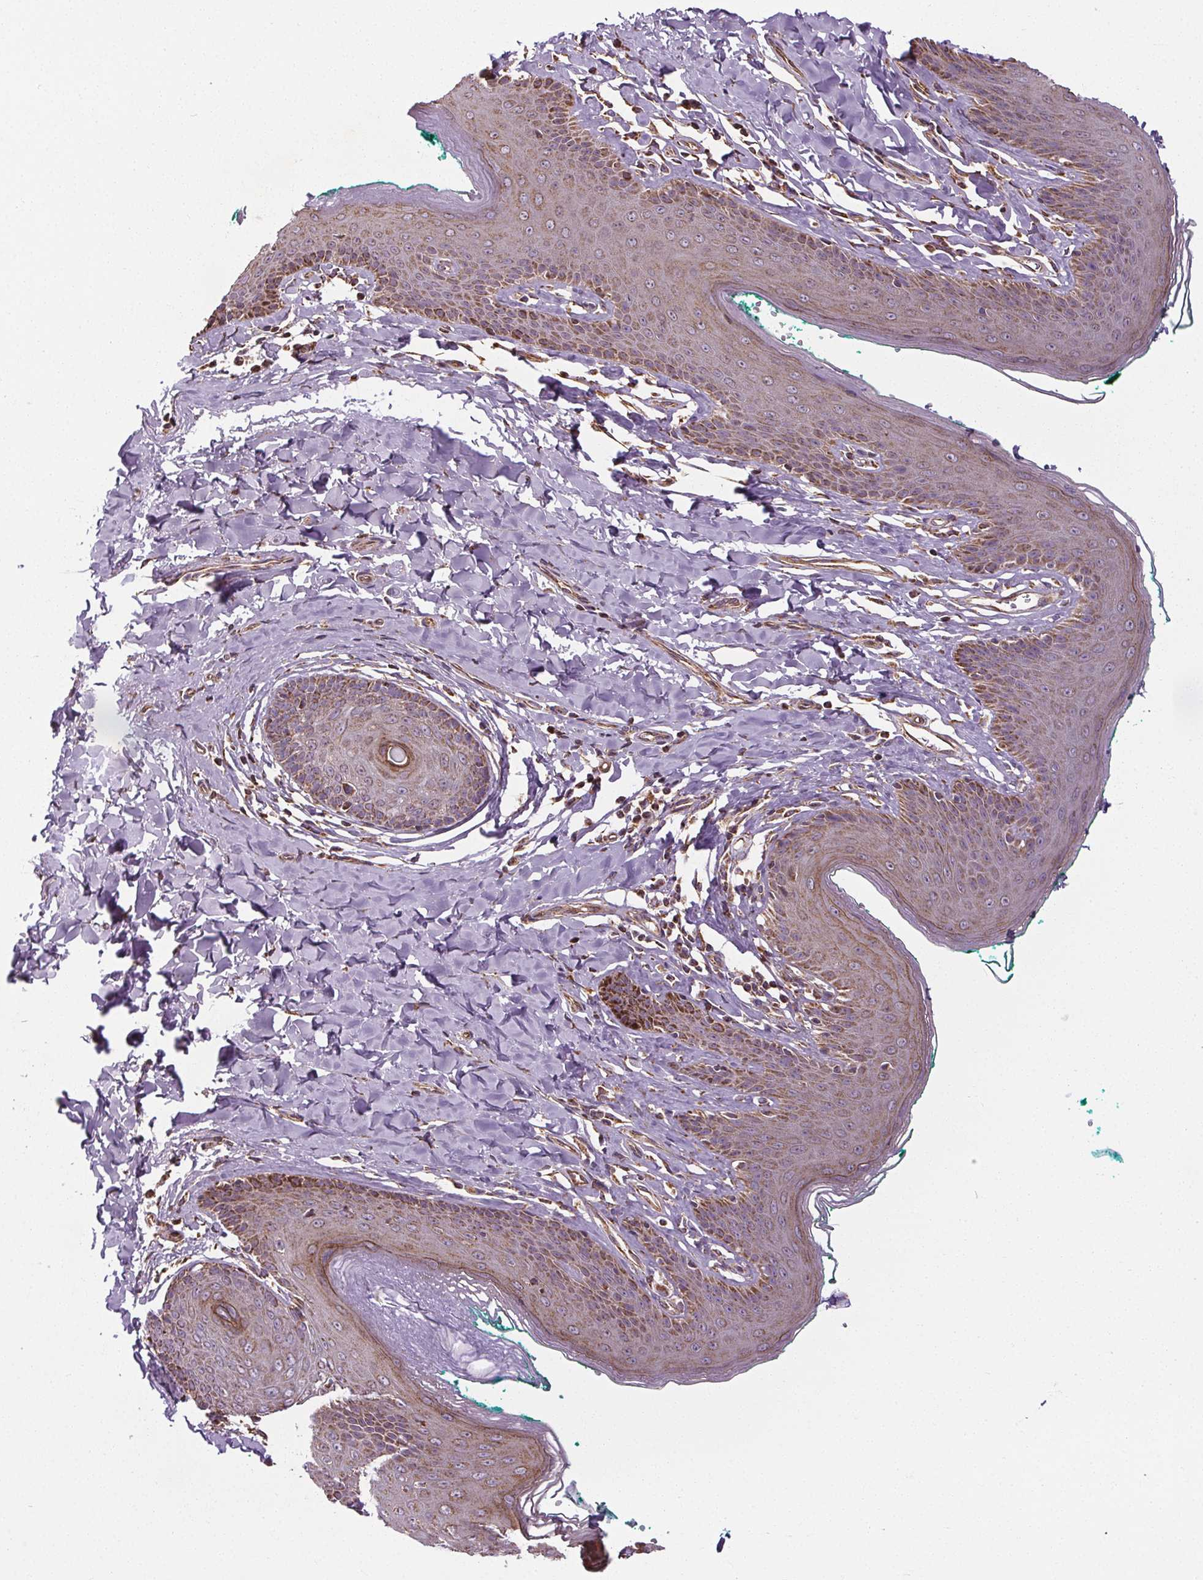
{"staining": {"intensity": "moderate", "quantity": "25%-75%", "location": "cytoplasmic/membranous"}, "tissue": "skin", "cell_type": "Epidermal cells", "image_type": "normal", "snomed": [{"axis": "morphology", "description": "Normal tissue, NOS"}, {"axis": "topography", "description": "Vulva"}, {"axis": "topography", "description": "Peripheral nerve tissue"}], "caption": "Human skin stained with a brown dye exhibits moderate cytoplasmic/membranous positive staining in about 25%-75% of epidermal cells.", "gene": "ZNF548", "patient": {"sex": "female", "age": 66}}